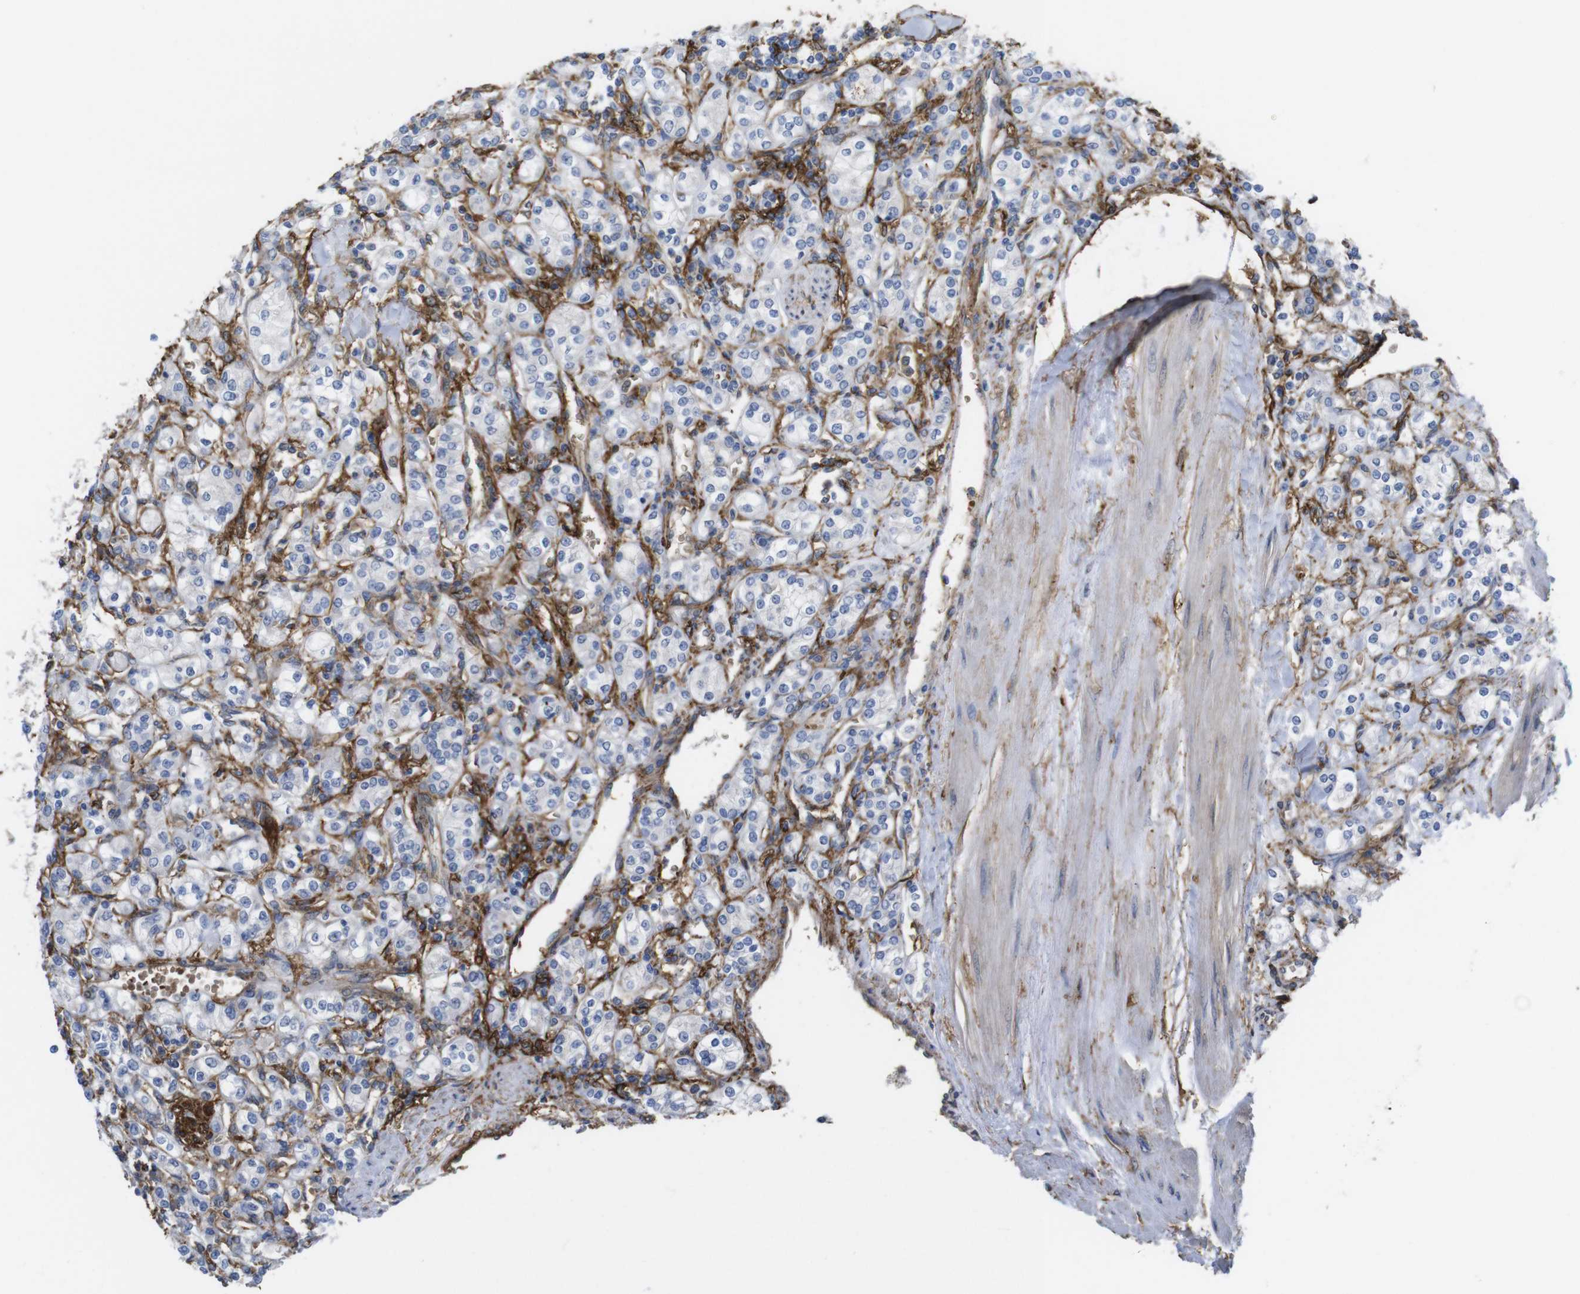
{"staining": {"intensity": "negative", "quantity": "none", "location": "none"}, "tissue": "renal cancer", "cell_type": "Tumor cells", "image_type": "cancer", "snomed": [{"axis": "morphology", "description": "Adenocarcinoma, NOS"}, {"axis": "topography", "description": "Kidney"}], "caption": "The image demonstrates no staining of tumor cells in renal cancer.", "gene": "CYBRD1", "patient": {"sex": "male", "age": 77}}